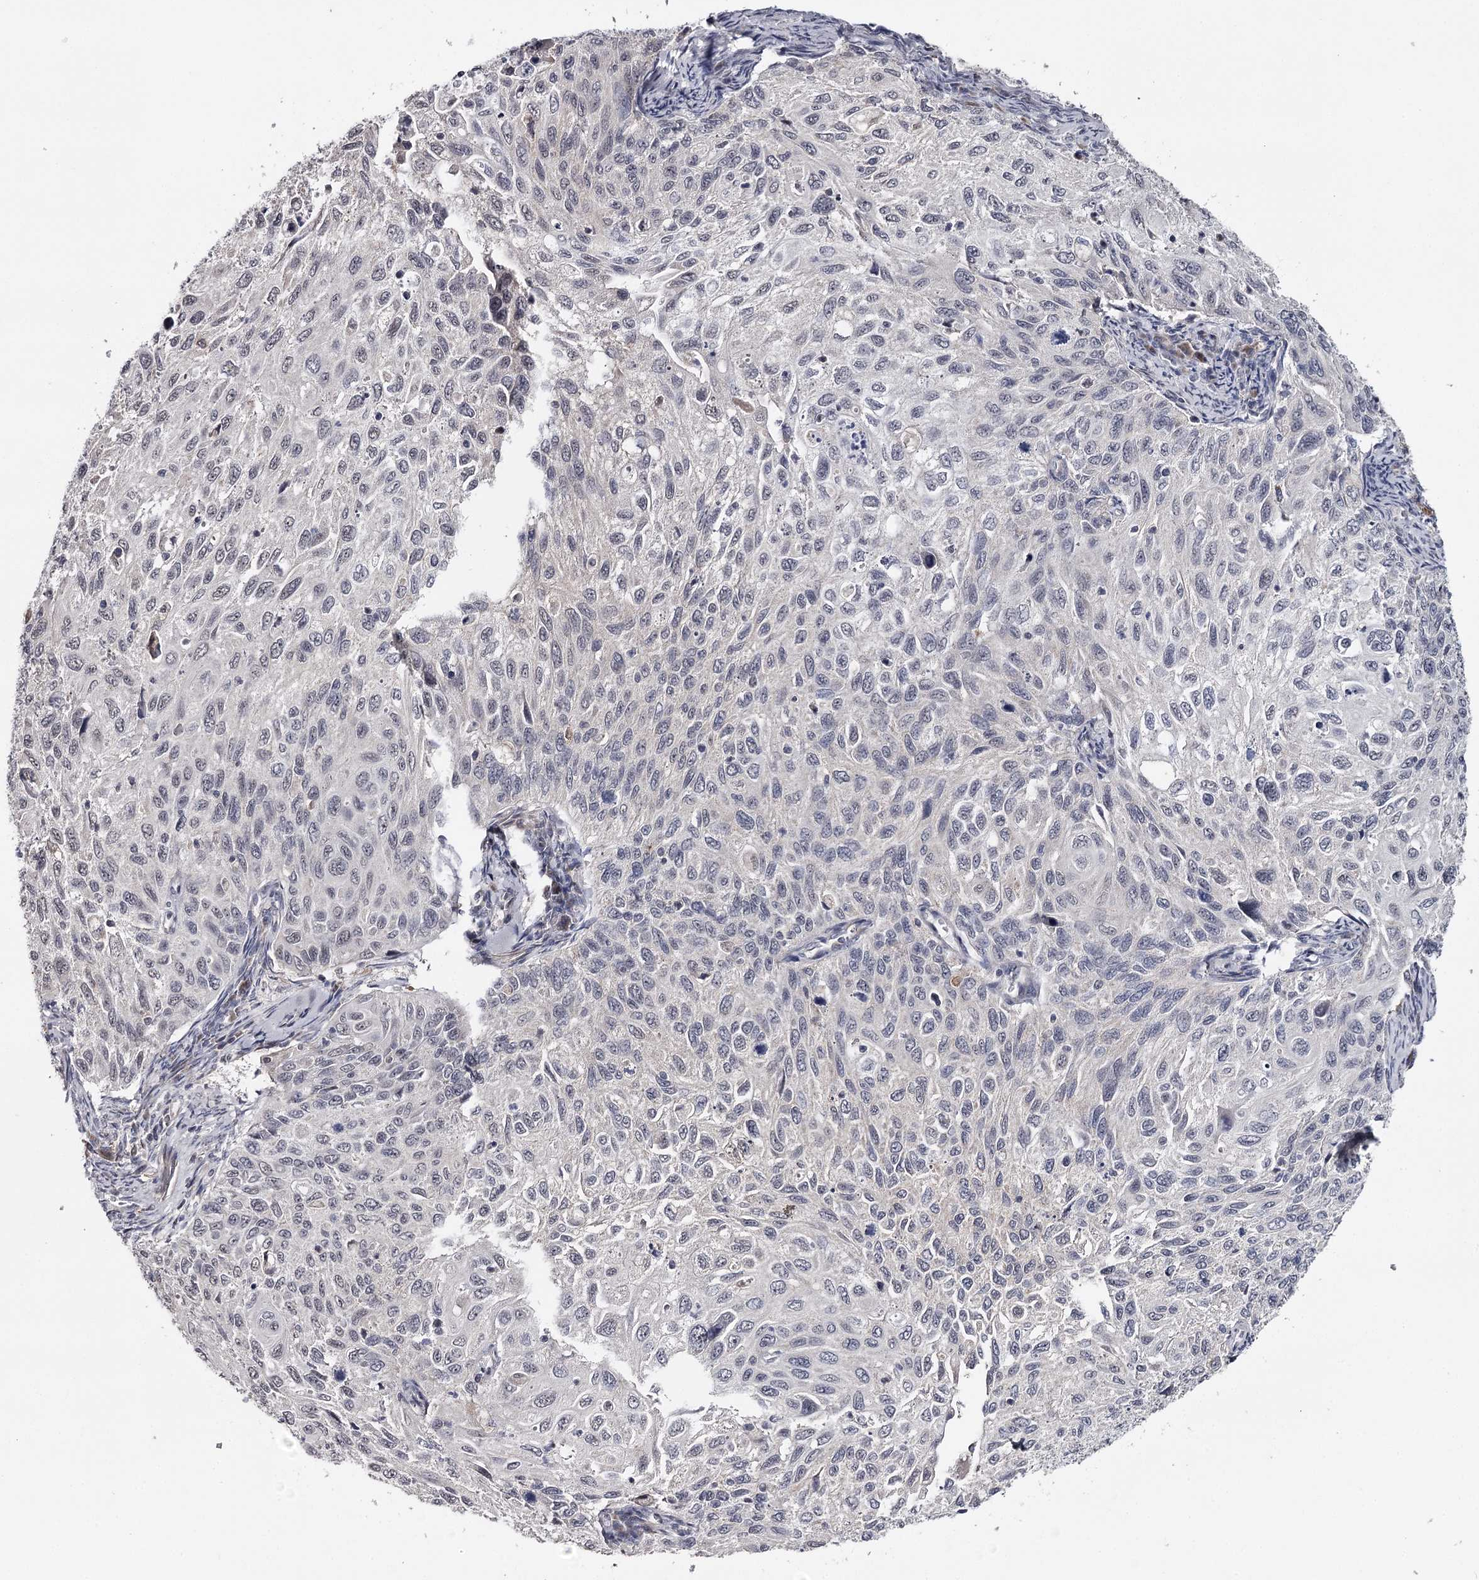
{"staining": {"intensity": "weak", "quantity": "<25%", "location": "nuclear"}, "tissue": "cervical cancer", "cell_type": "Tumor cells", "image_type": "cancer", "snomed": [{"axis": "morphology", "description": "Squamous cell carcinoma, NOS"}, {"axis": "topography", "description": "Cervix"}], "caption": "Immunohistochemistry of cervical squamous cell carcinoma reveals no staining in tumor cells.", "gene": "GTSF1", "patient": {"sex": "female", "age": 70}}